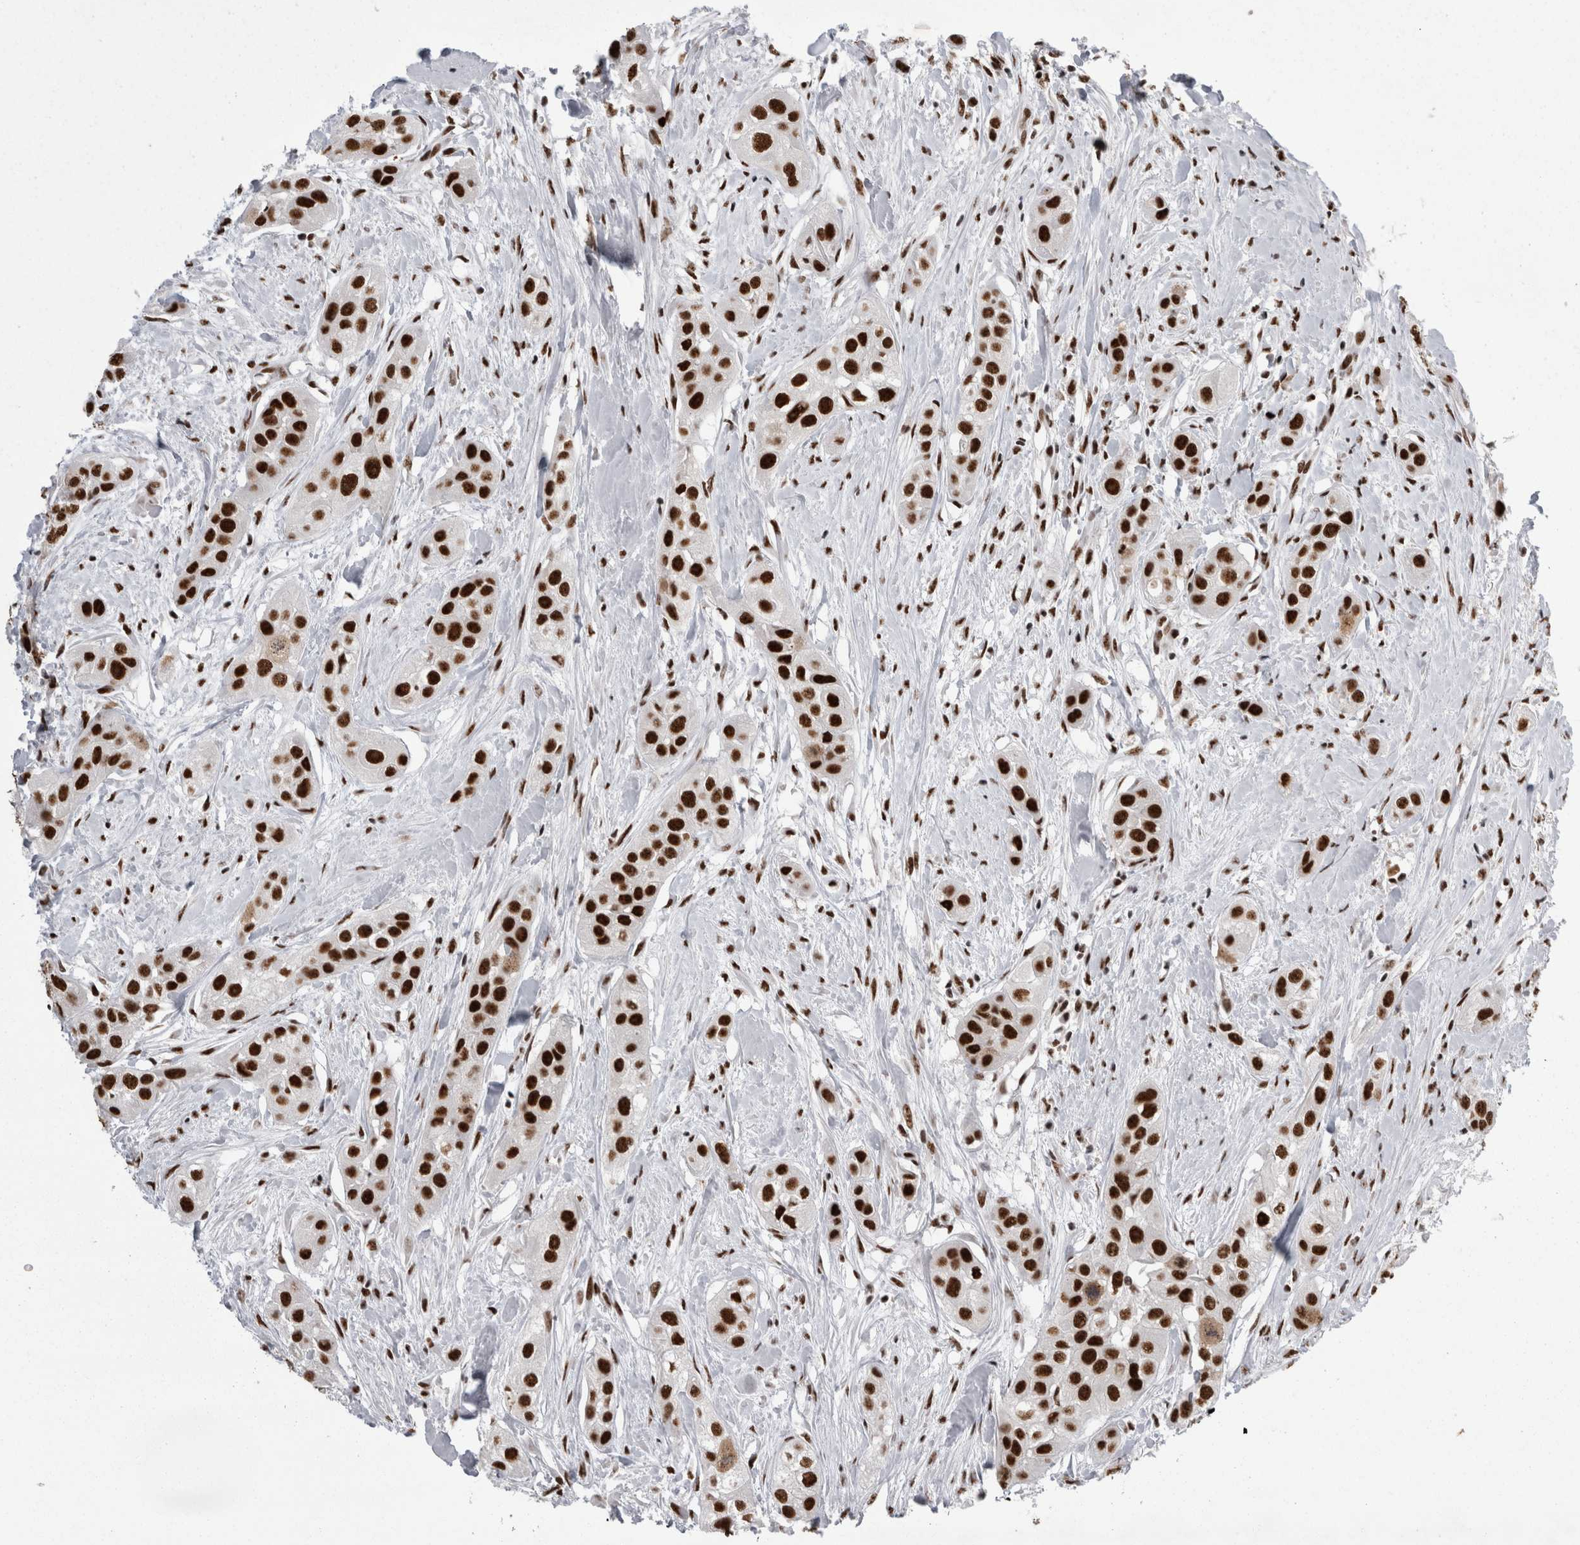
{"staining": {"intensity": "strong", "quantity": ">75%", "location": "nuclear"}, "tissue": "head and neck cancer", "cell_type": "Tumor cells", "image_type": "cancer", "snomed": [{"axis": "morphology", "description": "Normal tissue, NOS"}, {"axis": "morphology", "description": "Squamous cell carcinoma, NOS"}, {"axis": "topography", "description": "Skeletal muscle"}, {"axis": "topography", "description": "Head-Neck"}], "caption": "DAB (3,3'-diaminobenzidine) immunohistochemical staining of human squamous cell carcinoma (head and neck) reveals strong nuclear protein positivity in approximately >75% of tumor cells. The protein is stained brown, and the nuclei are stained in blue (DAB (3,3'-diaminobenzidine) IHC with brightfield microscopy, high magnification).", "gene": "SNRNP40", "patient": {"sex": "male", "age": 51}}